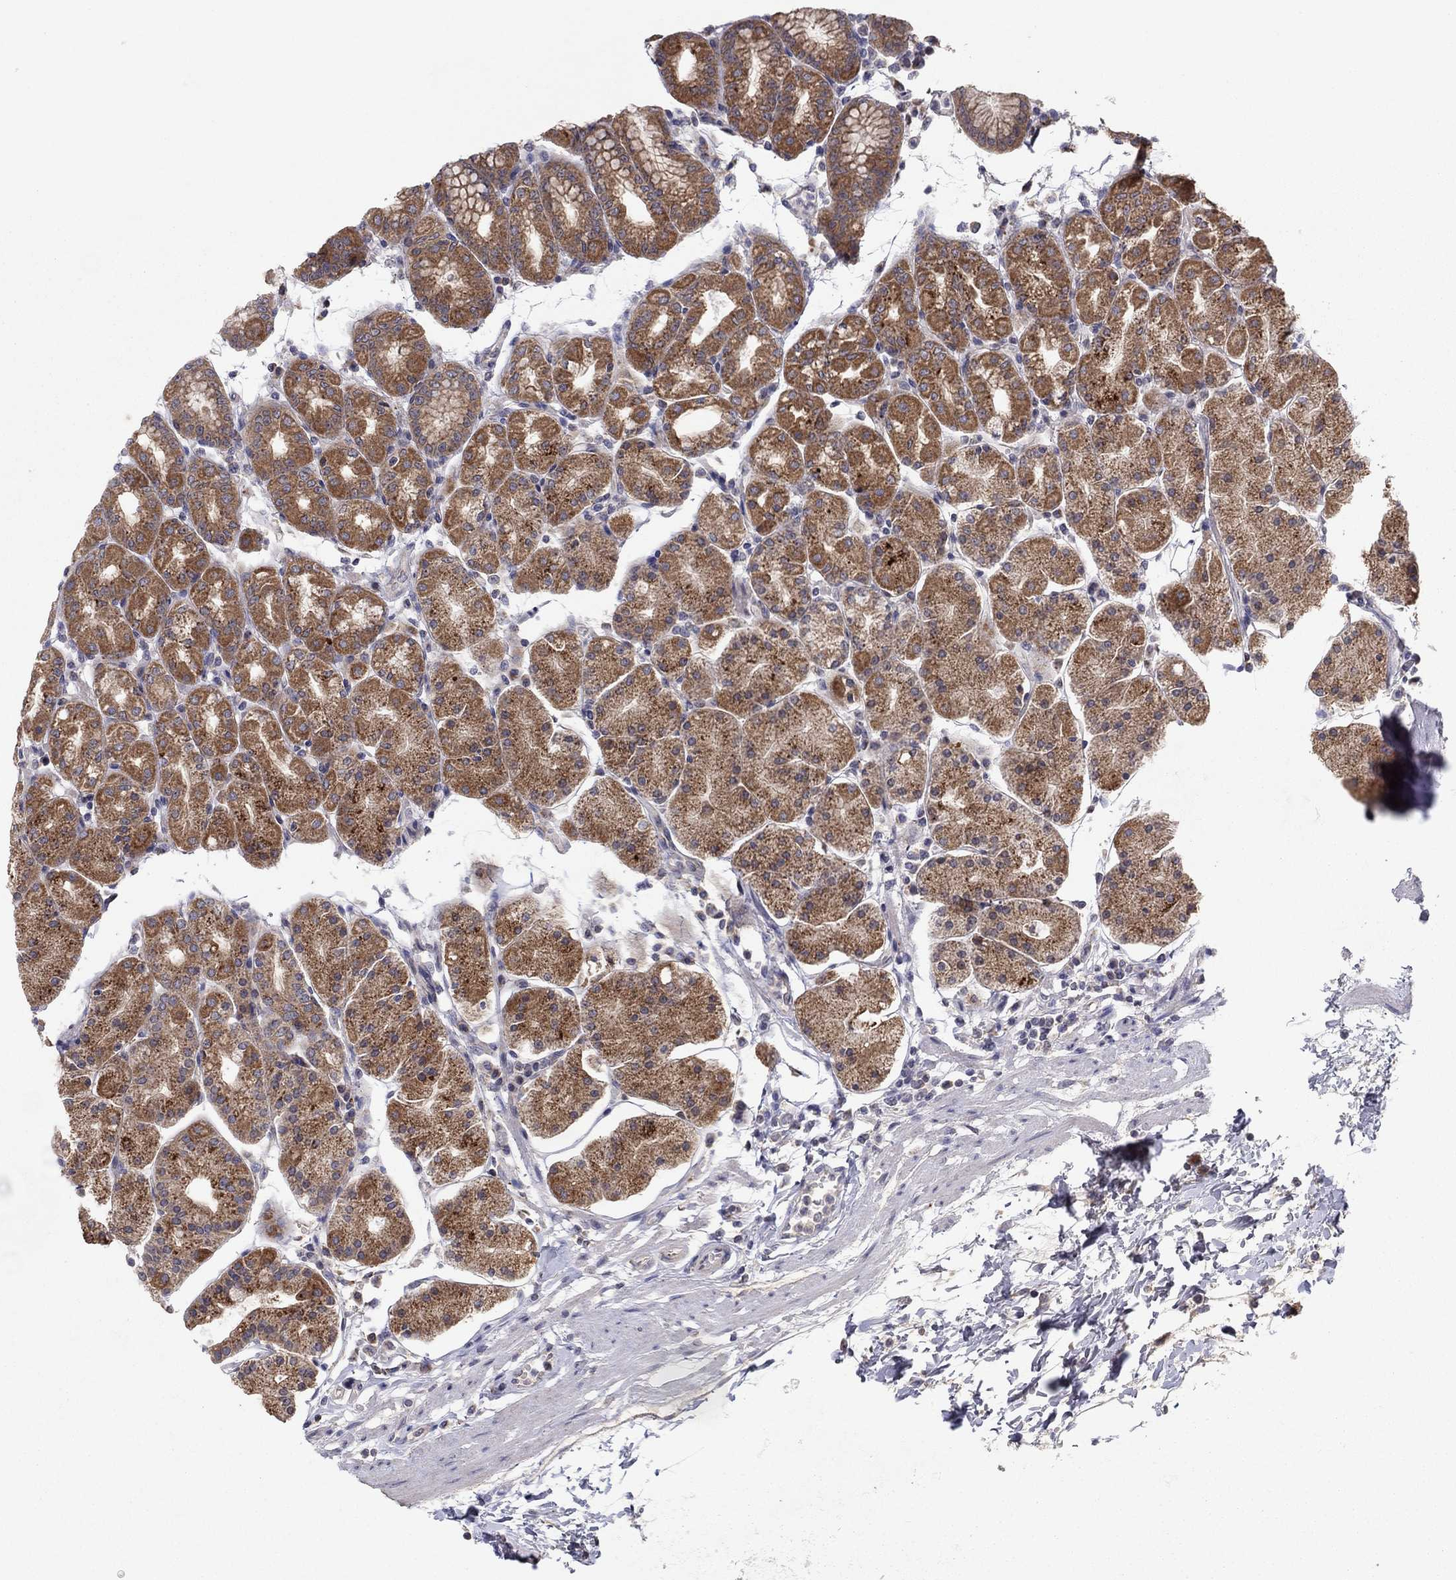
{"staining": {"intensity": "strong", "quantity": ">75%", "location": "cytoplasmic/membranous"}, "tissue": "stomach", "cell_type": "Glandular cells", "image_type": "normal", "snomed": [{"axis": "morphology", "description": "Normal tissue, NOS"}, {"axis": "topography", "description": "Stomach"}], "caption": "High-power microscopy captured an immunohistochemistry histopathology image of unremarkable stomach, revealing strong cytoplasmic/membranous expression in about >75% of glandular cells.", "gene": "CRACDL", "patient": {"sex": "male", "age": 54}}